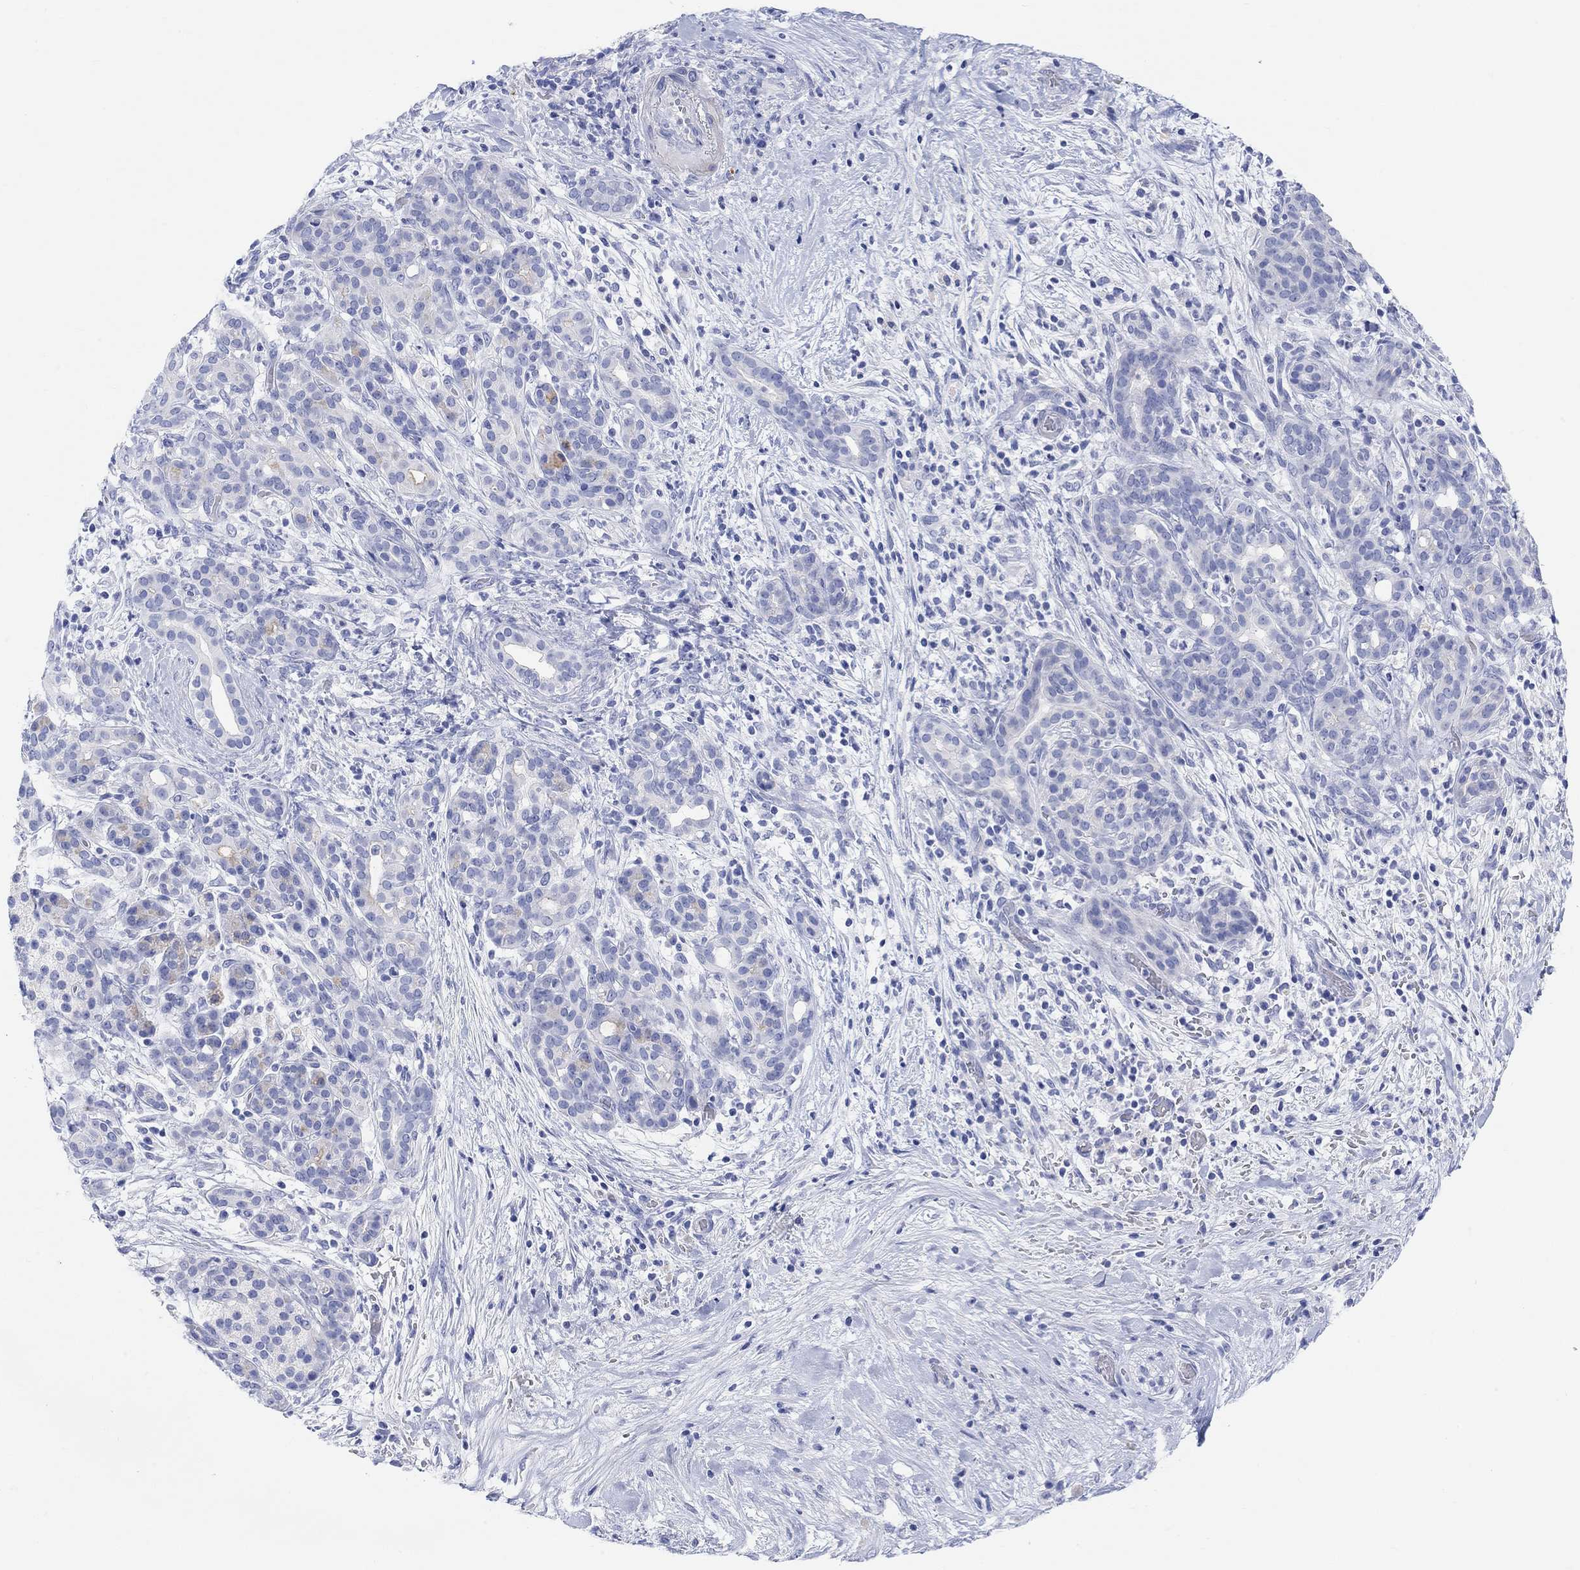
{"staining": {"intensity": "negative", "quantity": "none", "location": "none"}, "tissue": "pancreatic cancer", "cell_type": "Tumor cells", "image_type": "cancer", "snomed": [{"axis": "morphology", "description": "Adenocarcinoma, NOS"}, {"axis": "topography", "description": "Pancreas"}], "caption": "Immunohistochemical staining of pancreatic adenocarcinoma exhibits no significant expression in tumor cells.", "gene": "XIRP2", "patient": {"sex": "male", "age": 44}}